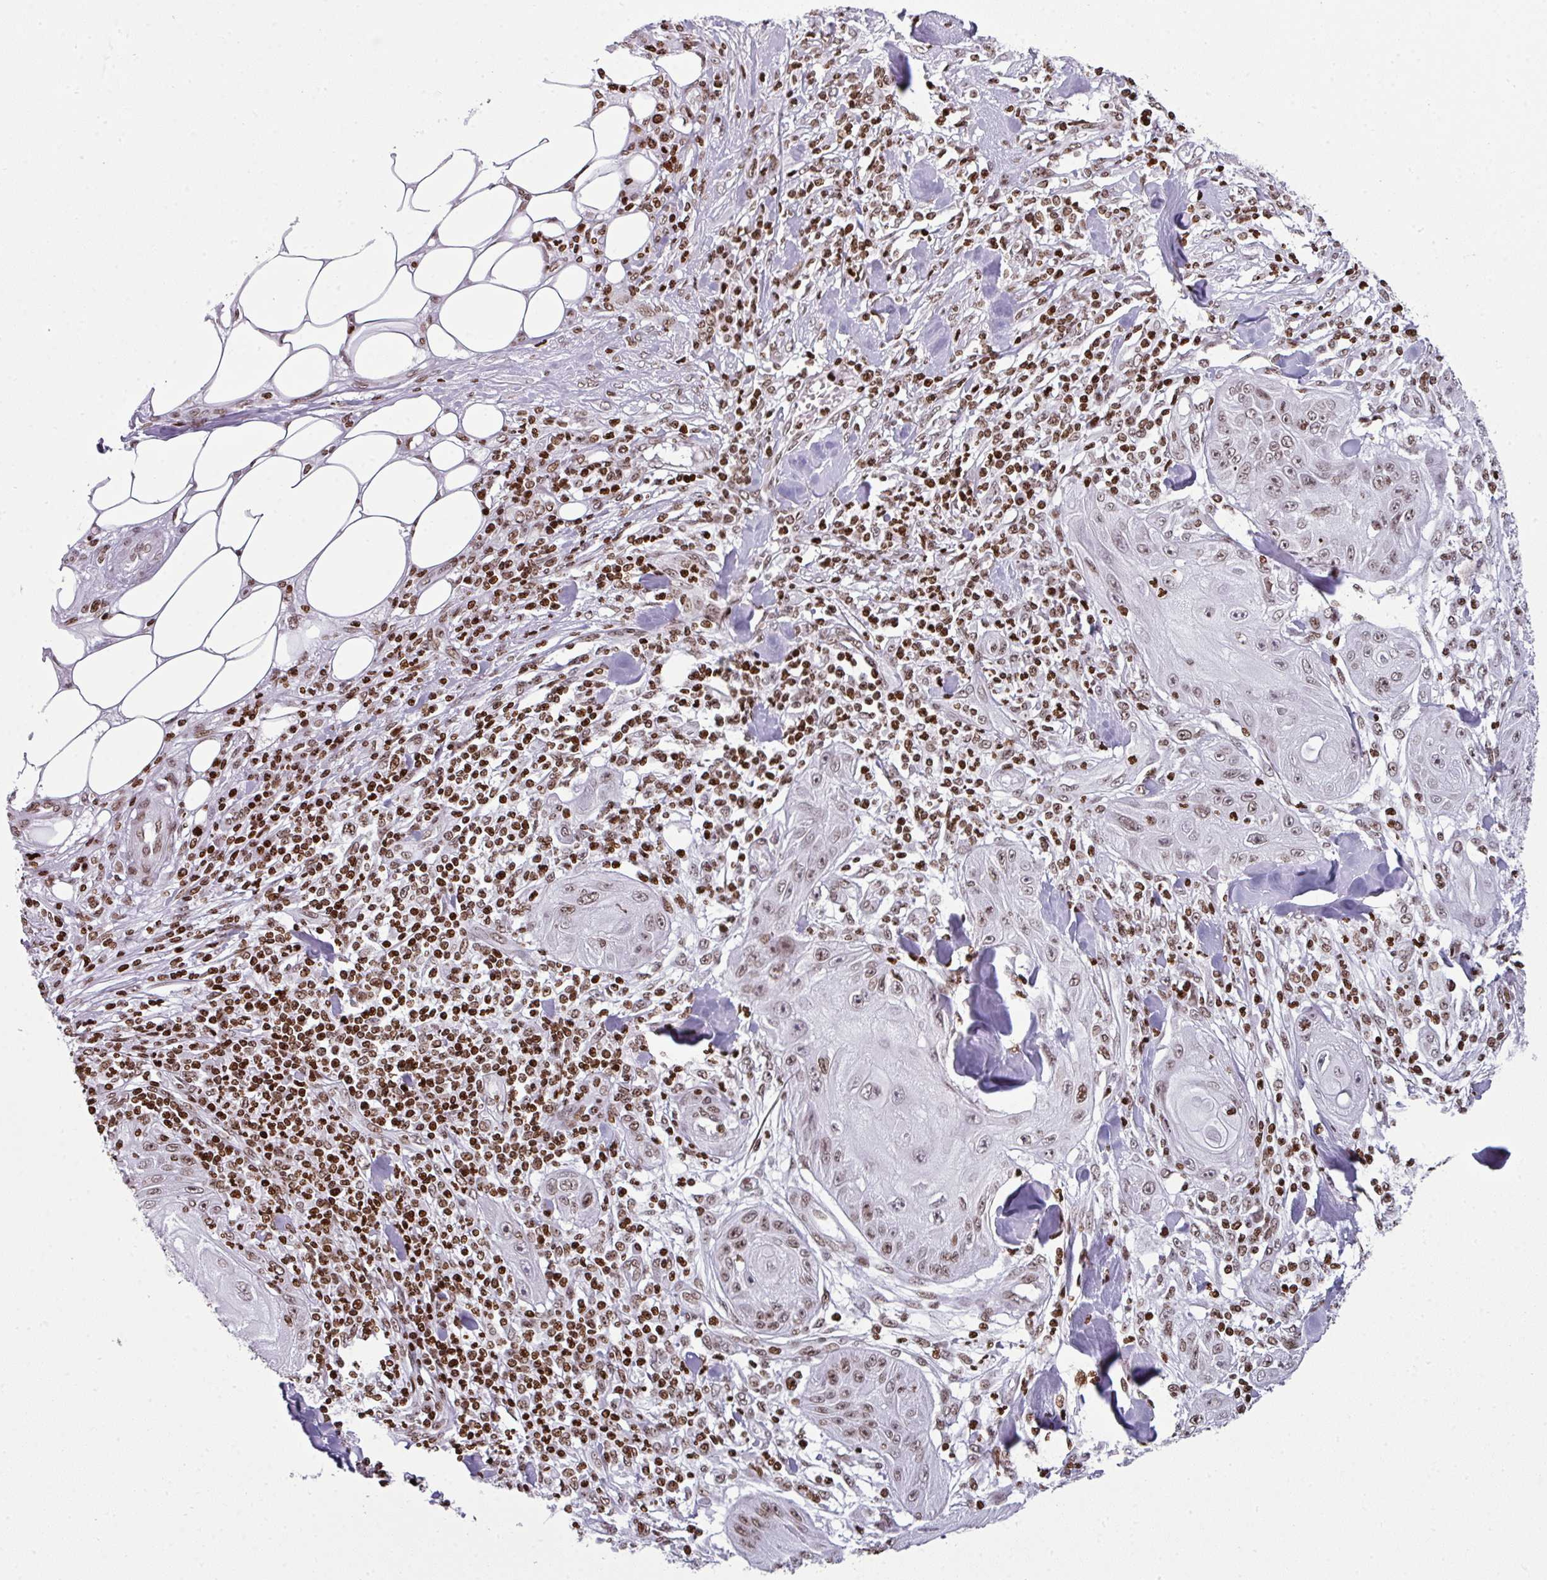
{"staining": {"intensity": "weak", "quantity": ">75%", "location": "nuclear"}, "tissue": "skin cancer", "cell_type": "Tumor cells", "image_type": "cancer", "snomed": [{"axis": "morphology", "description": "Squamous cell carcinoma, NOS"}, {"axis": "topography", "description": "Skin"}], "caption": "Brown immunohistochemical staining in skin squamous cell carcinoma shows weak nuclear positivity in about >75% of tumor cells.", "gene": "RASL11A", "patient": {"sex": "female", "age": 78}}